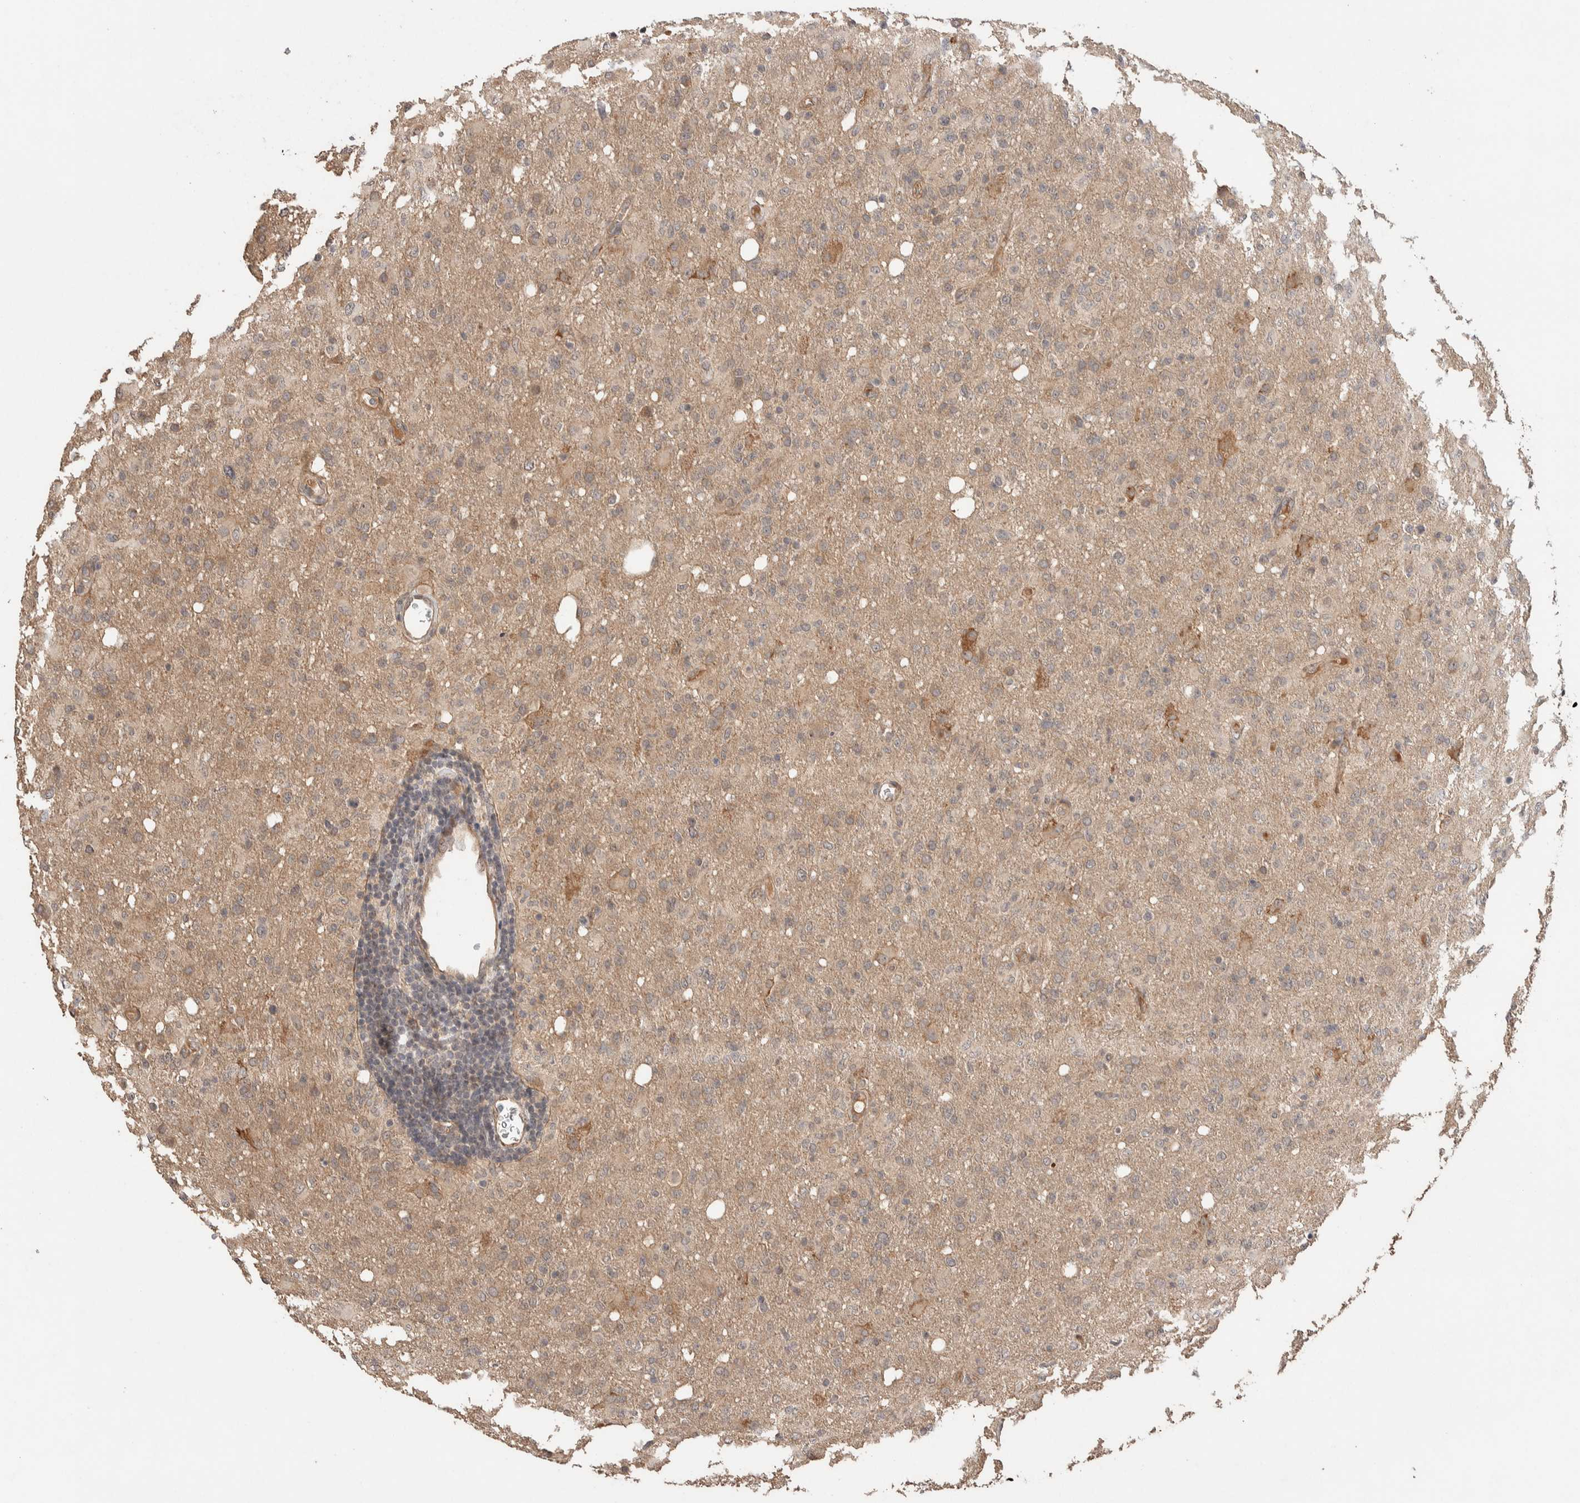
{"staining": {"intensity": "weak", "quantity": ">75%", "location": "cytoplasmic/membranous"}, "tissue": "glioma", "cell_type": "Tumor cells", "image_type": "cancer", "snomed": [{"axis": "morphology", "description": "Glioma, malignant, High grade"}, {"axis": "topography", "description": "Brain"}], "caption": "A micrograph of malignant glioma (high-grade) stained for a protein demonstrates weak cytoplasmic/membranous brown staining in tumor cells.", "gene": "PRDM15", "patient": {"sex": "female", "age": 57}}